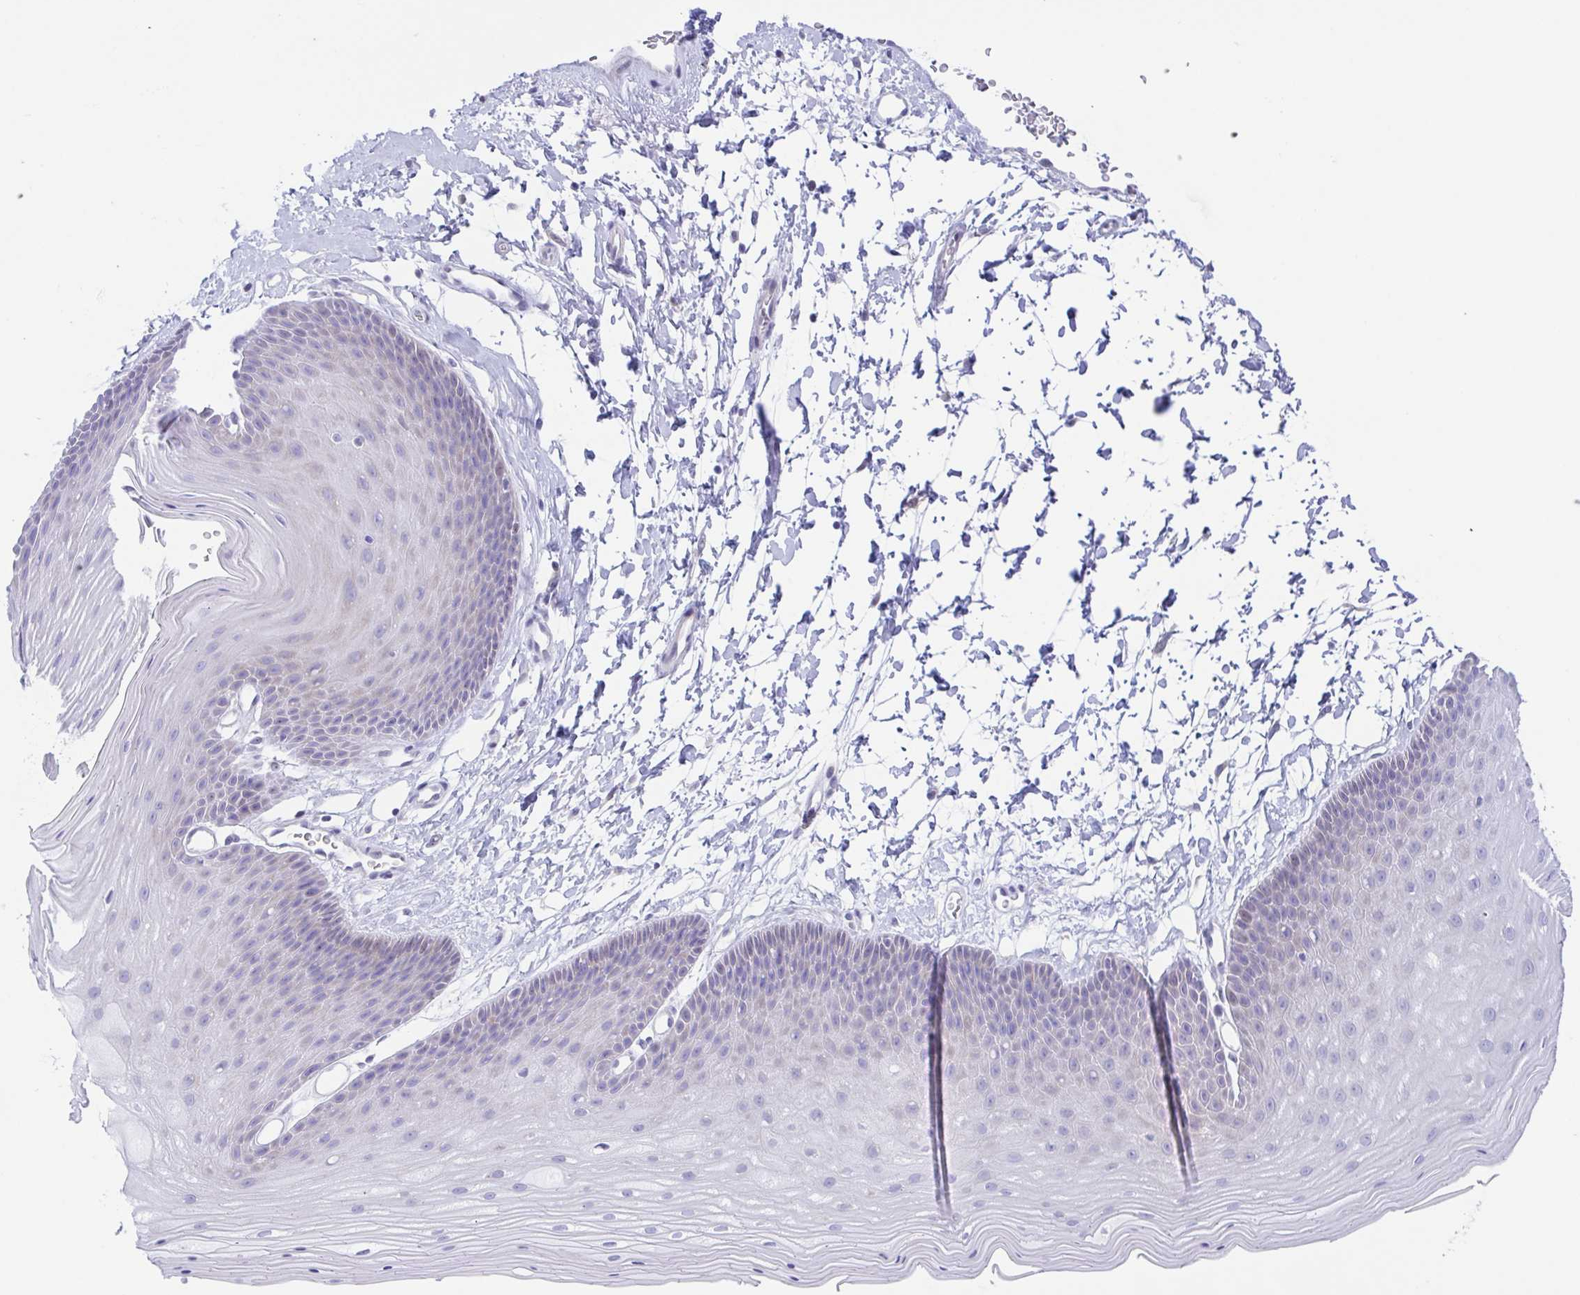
{"staining": {"intensity": "weak", "quantity": "<25%", "location": "cytoplasmic/membranous"}, "tissue": "skin", "cell_type": "Epidermal cells", "image_type": "normal", "snomed": [{"axis": "morphology", "description": "Normal tissue, NOS"}, {"axis": "topography", "description": "Anal"}], "caption": "DAB immunohistochemical staining of normal skin reveals no significant positivity in epidermal cells. (DAB (3,3'-diaminobenzidine) immunohistochemistry (IHC) visualized using brightfield microscopy, high magnification).", "gene": "MUCL3", "patient": {"sex": "male", "age": 53}}